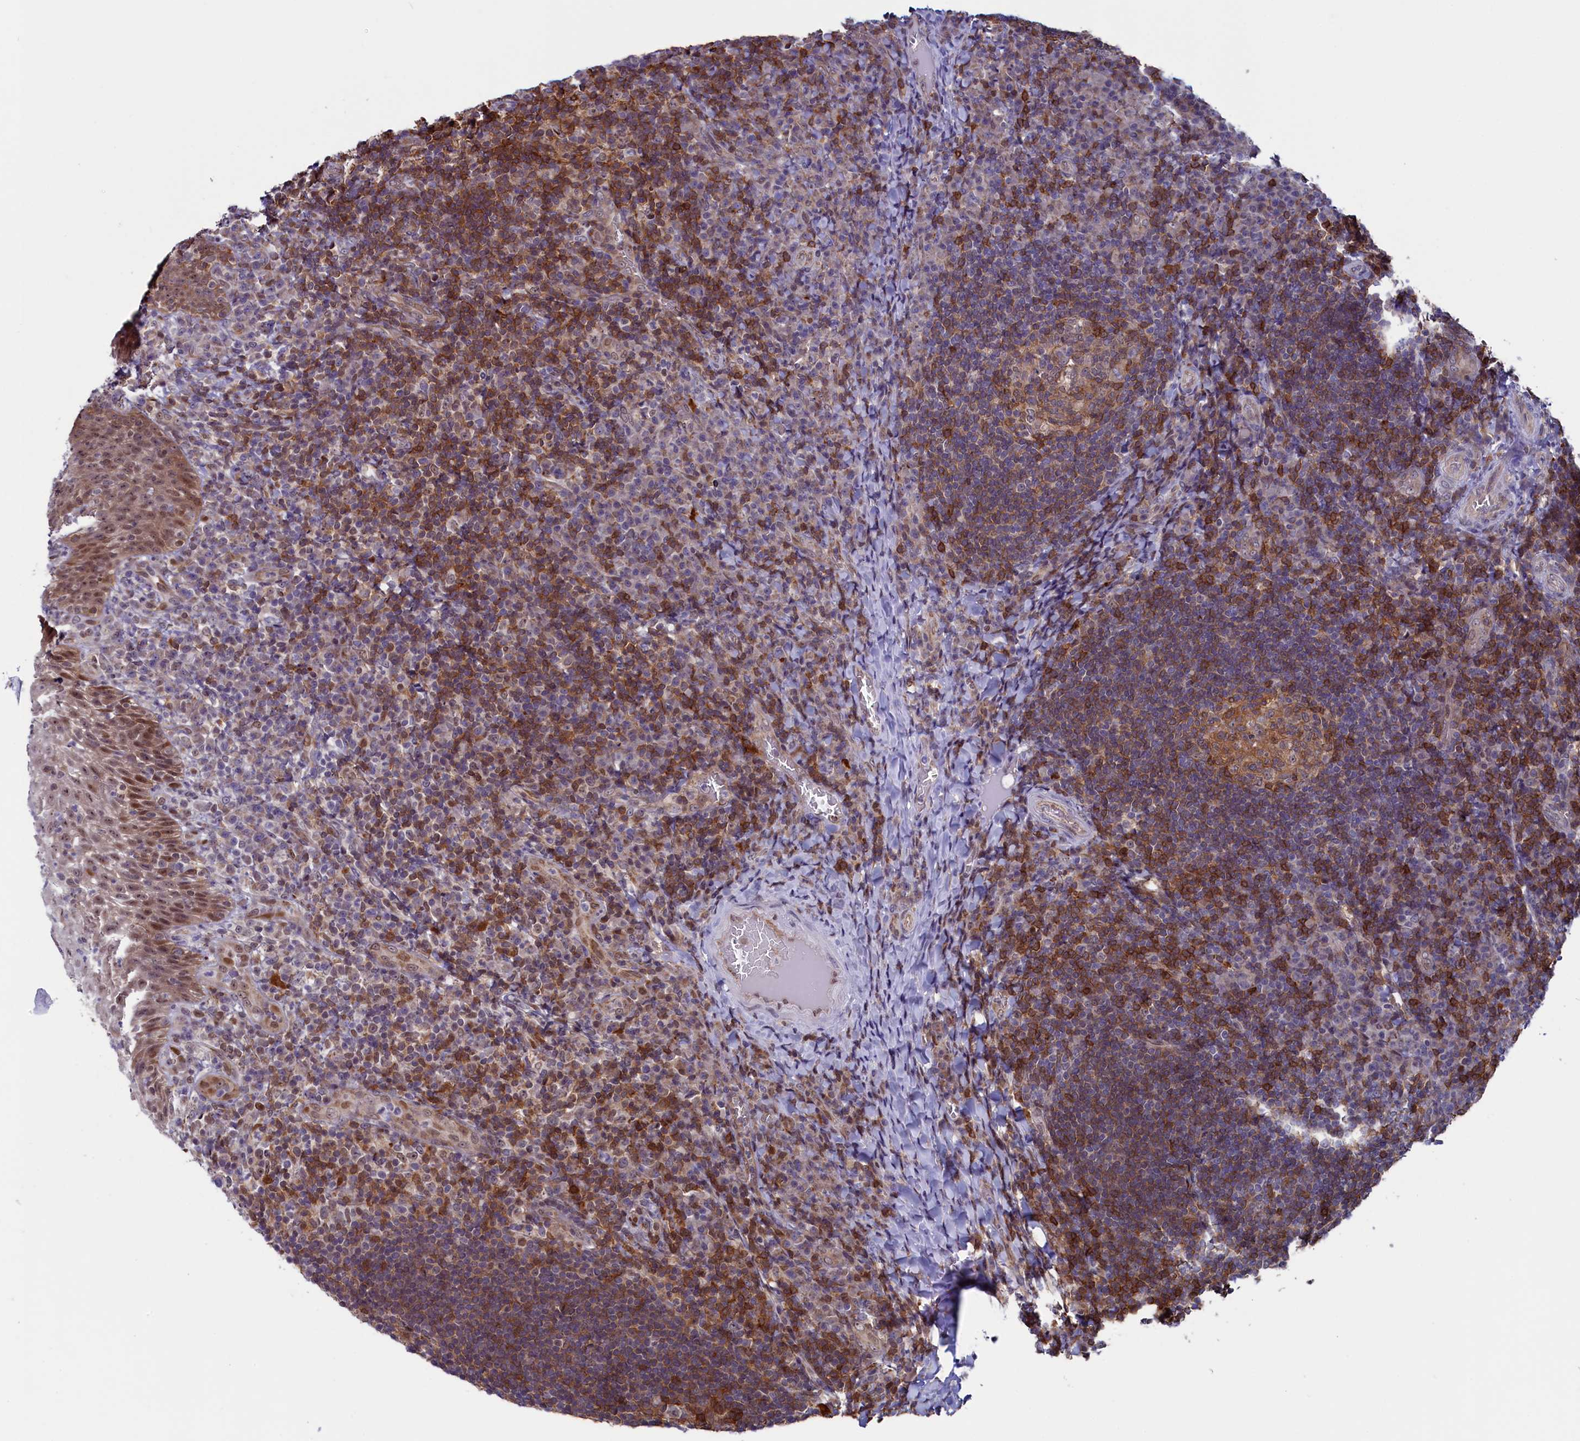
{"staining": {"intensity": "moderate", "quantity": ">75%", "location": "cytoplasmic/membranous"}, "tissue": "tonsil", "cell_type": "Germinal center cells", "image_type": "normal", "snomed": [{"axis": "morphology", "description": "Normal tissue, NOS"}, {"axis": "topography", "description": "Tonsil"}], "caption": "This micrograph reveals immunohistochemistry (IHC) staining of unremarkable human tonsil, with medium moderate cytoplasmic/membranous staining in approximately >75% of germinal center cells.", "gene": "CIAPIN1", "patient": {"sex": "male", "age": 17}}